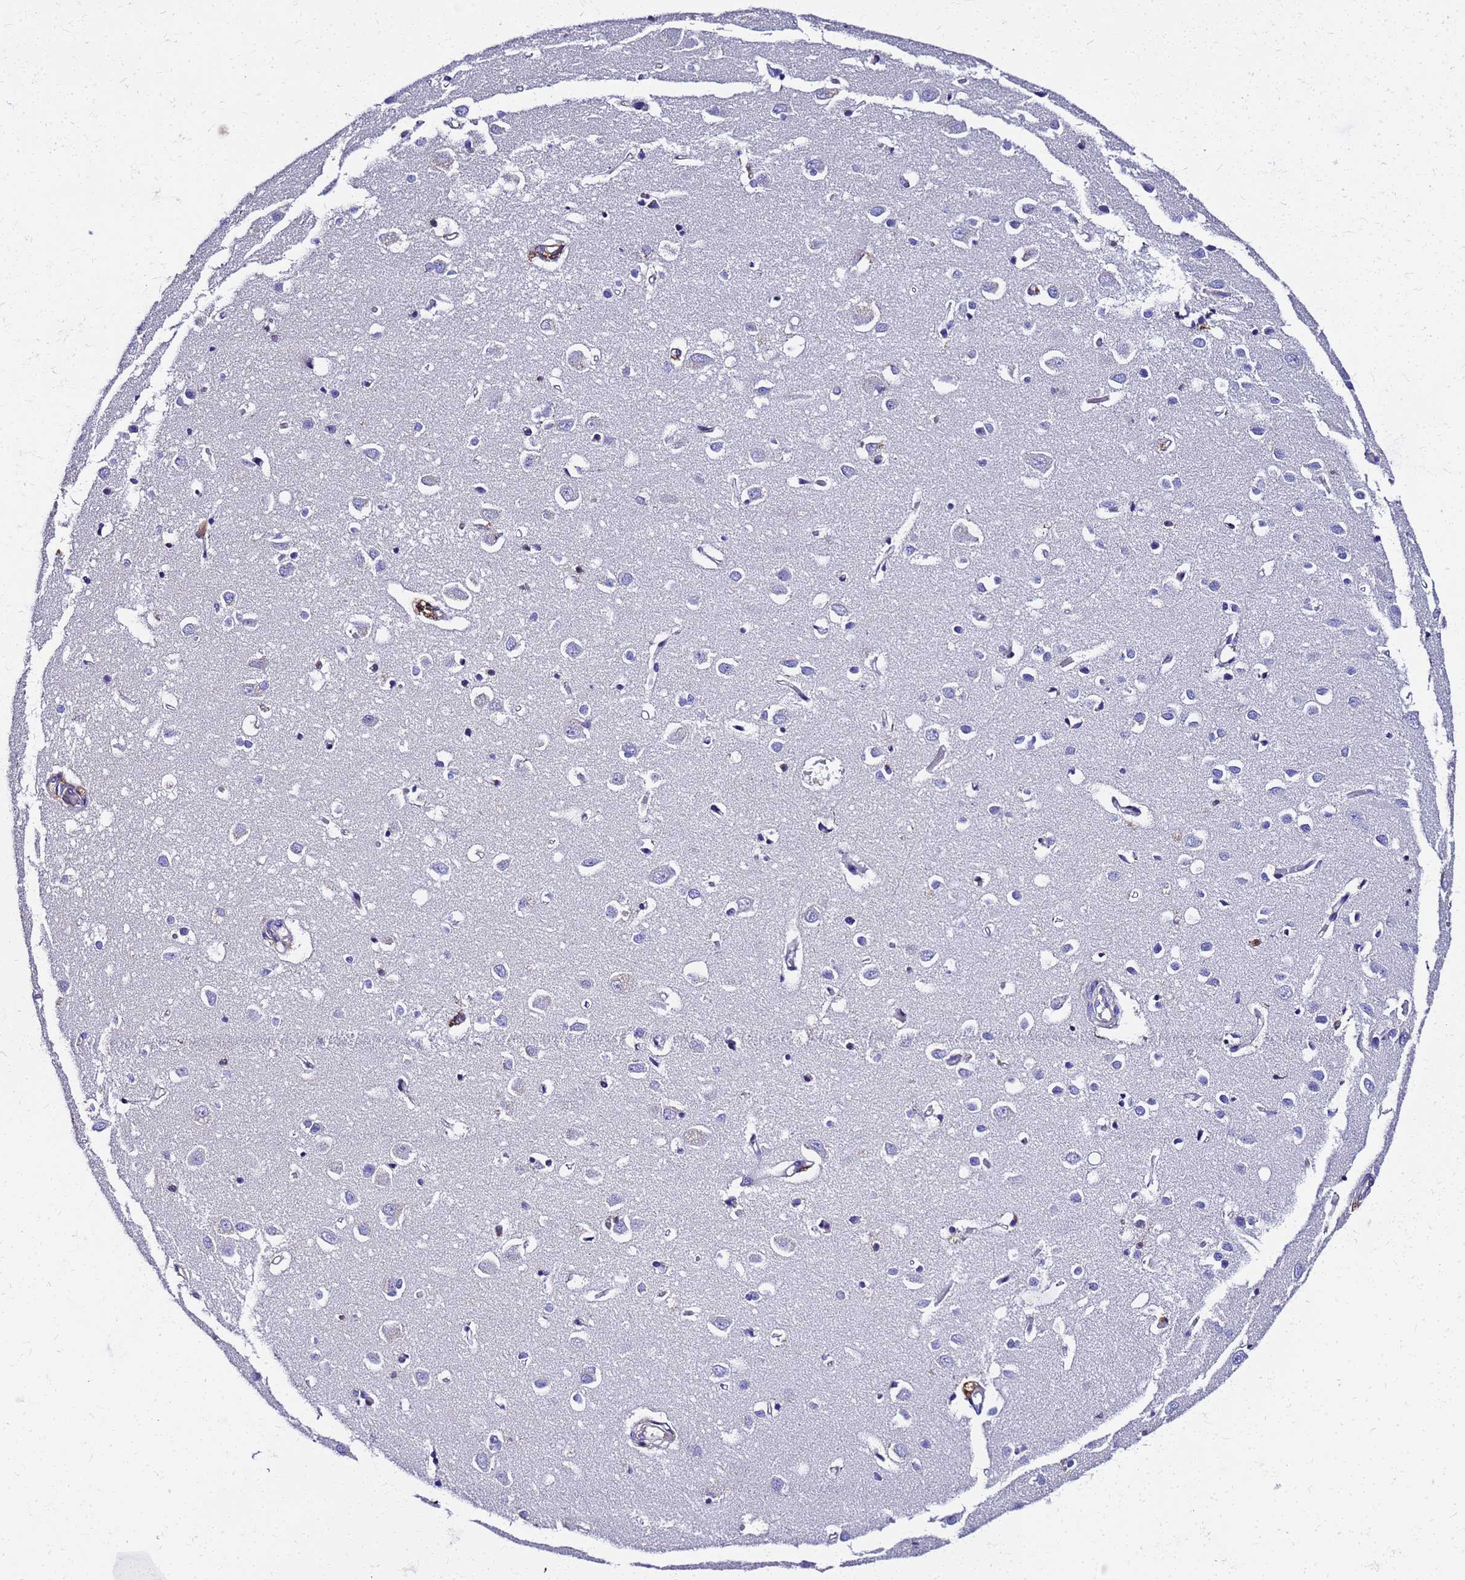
{"staining": {"intensity": "negative", "quantity": "none", "location": "none"}, "tissue": "cerebral cortex", "cell_type": "Endothelial cells", "image_type": "normal", "snomed": [{"axis": "morphology", "description": "Normal tissue, NOS"}, {"axis": "topography", "description": "Cerebral cortex"}], "caption": "This is a histopathology image of immunohistochemistry staining of benign cerebral cortex, which shows no positivity in endothelial cells. The staining was performed using DAB (3,3'-diaminobenzidine) to visualize the protein expression in brown, while the nuclei were stained in blue with hematoxylin (Magnification: 20x).", "gene": "S100A11", "patient": {"sex": "female", "age": 64}}